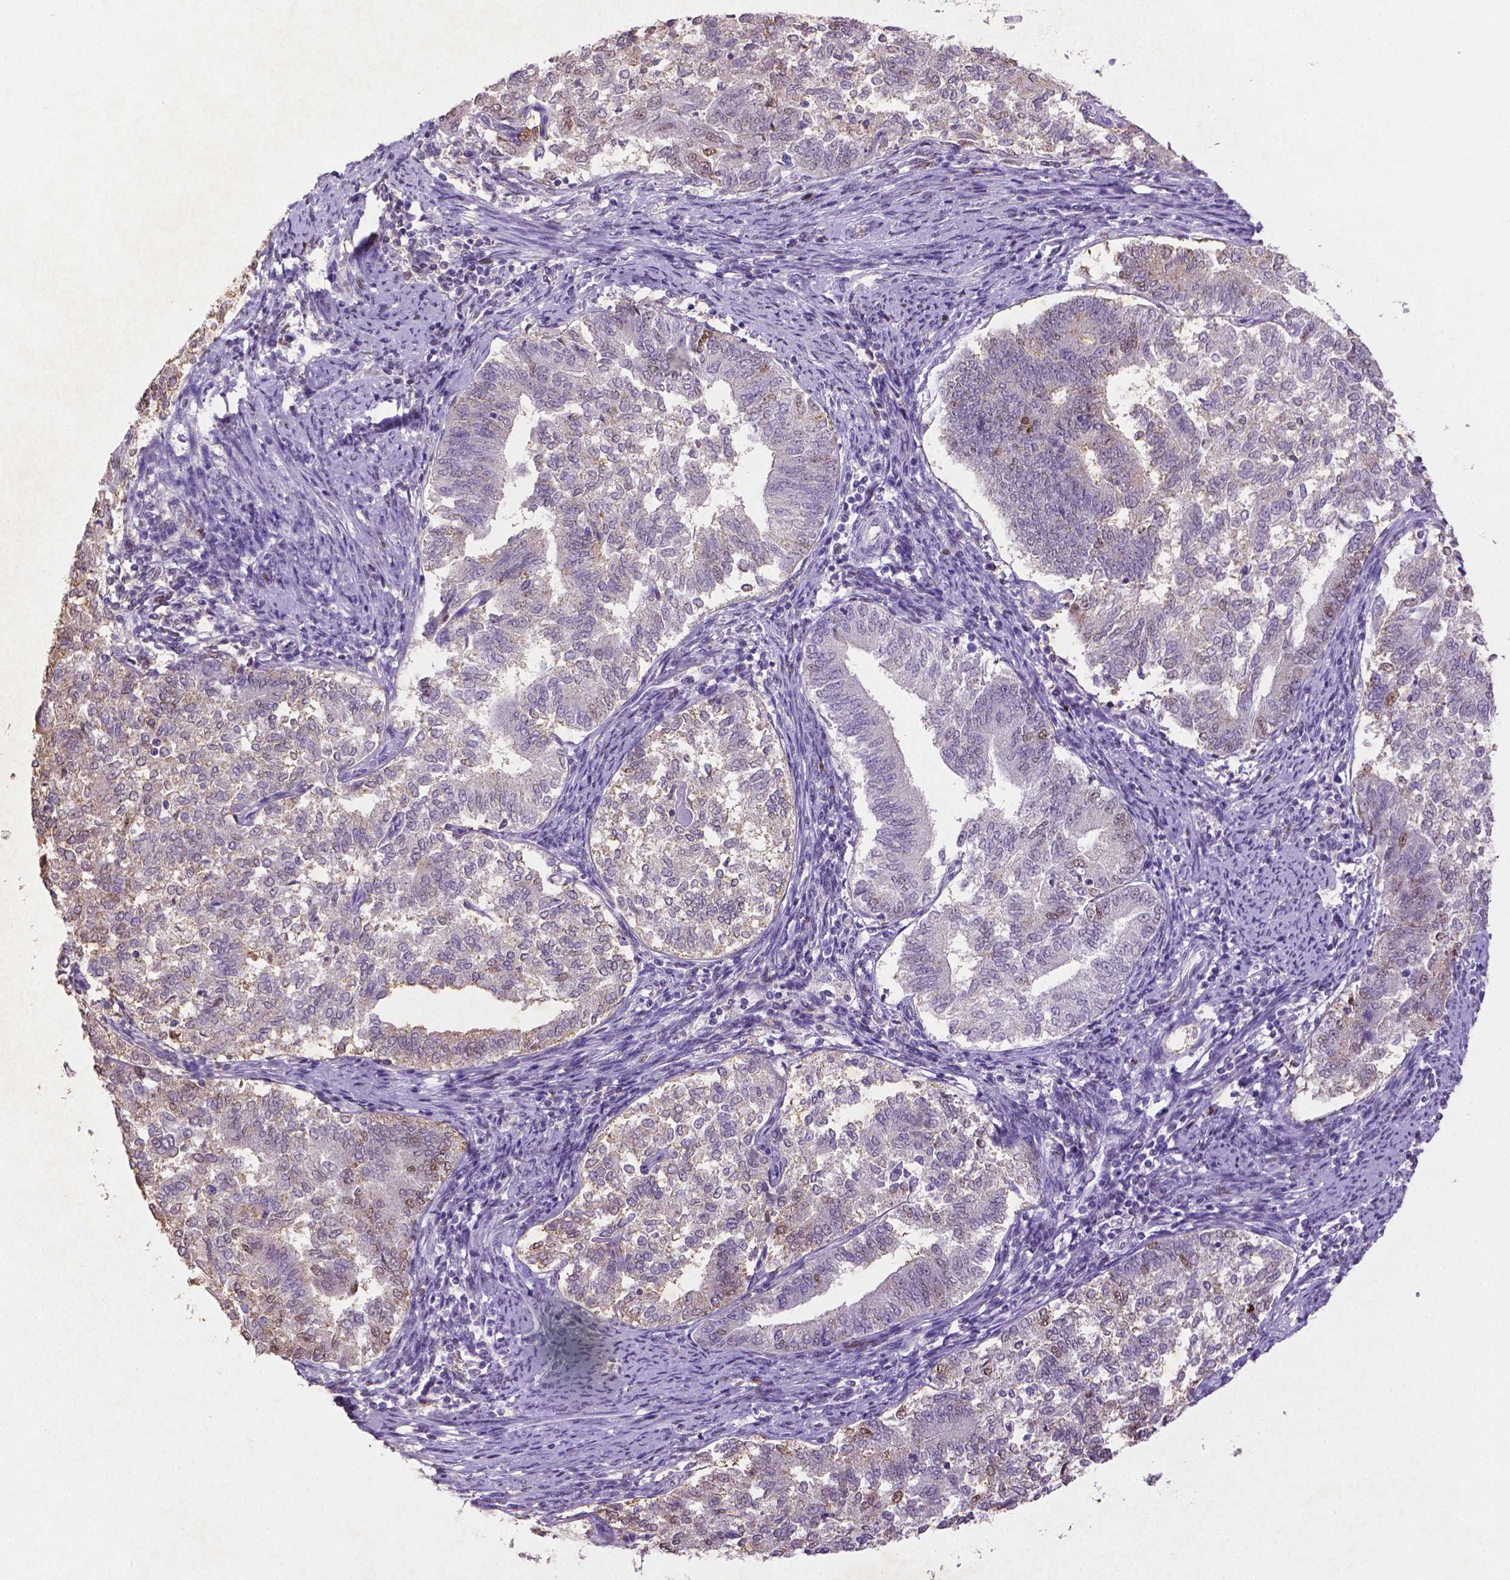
{"staining": {"intensity": "moderate", "quantity": "<25%", "location": "nuclear"}, "tissue": "endometrial cancer", "cell_type": "Tumor cells", "image_type": "cancer", "snomed": [{"axis": "morphology", "description": "Adenocarcinoma, NOS"}, {"axis": "topography", "description": "Endometrium"}], "caption": "A micrograph of adenocarcinoma (endometrial) stained for a protein demonstrates moderate nuclear brown staining in tumor cells.", "gene": "CDKN1A", "patient": {"sex": "female", "age": 65}}